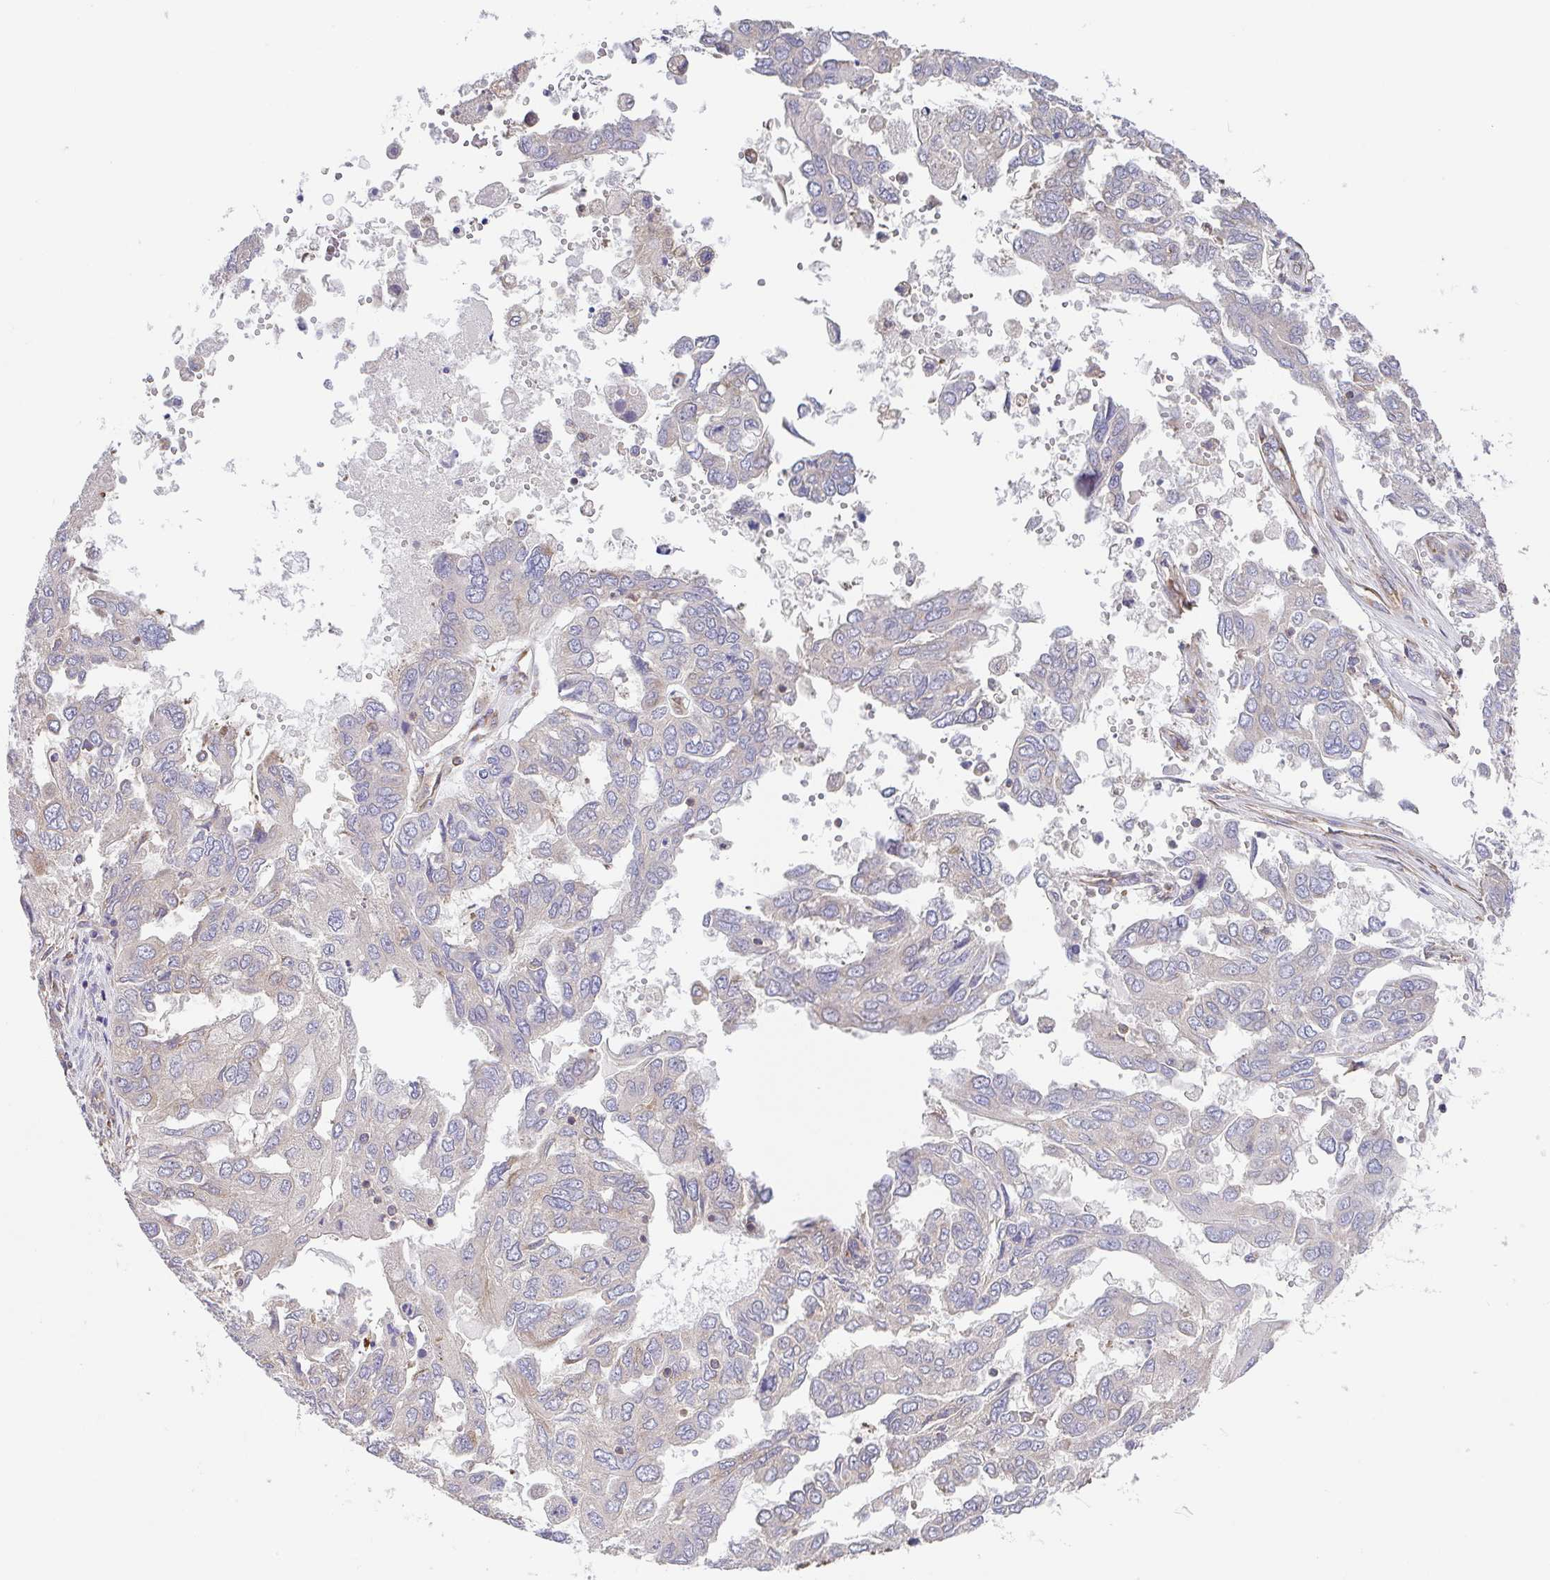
{"staining": {"intensity": "negative", "quantity": "none", "location": "none"}, "tissue": "ovarian cancer", "cell_type": "Tumor cells", "image_type": "cancer", "snomed": [{"axis": "morphology", "description": "Cystadenocarcinoma, serous, NOS"}, {"axis": "topography", "description": "Ovary"}], "caption": "Human serous cystadenocarcinoma (ovarian) stained for a protein using IHC shows no staining in tumor cells.", "gene": "TMEM229A", "patient": {"sex": "female", "age": 53}}